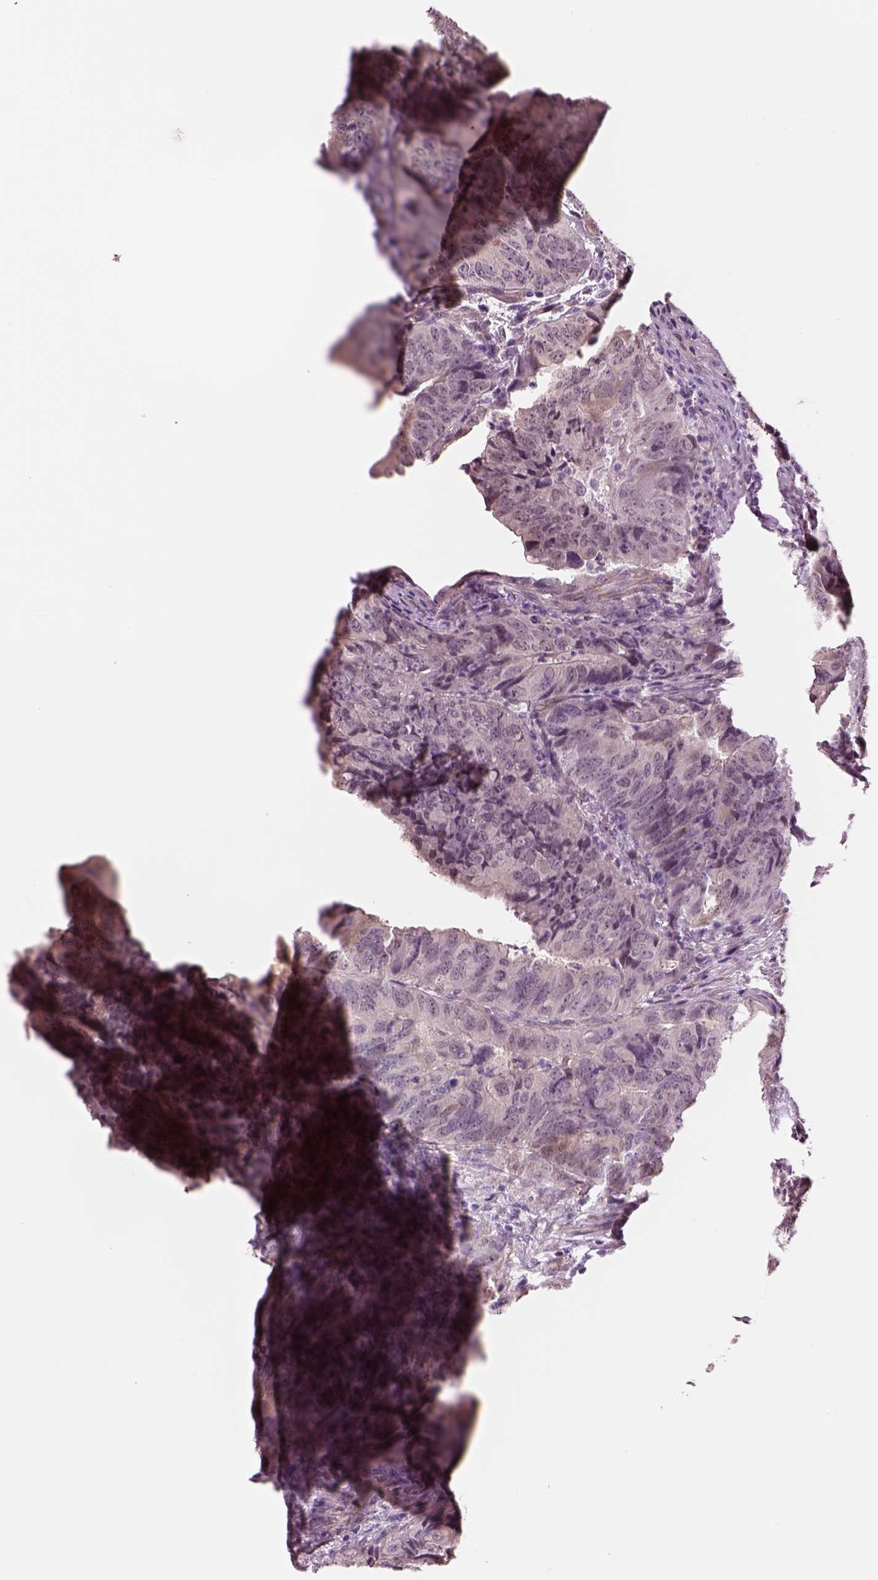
{"staining": {"intensity": "moderate", "quantity": "<25%", "location": "cytoplasmic/membranous"}, "tissue": "colorectal cancer", "cell_type": "Tumor cells", "image_type": "cancer", "snomed": [{"axis": "morphology", "description": "Adenocarcinoma, NOS"}, {"axis": "topography", "description": "Colon"}], "caption": "Colorectal cancer stained with a protein marker shows moderate staining in tumor cells.", "gene": "SCML2", "patient": {"sex": "male", "age": 79}}